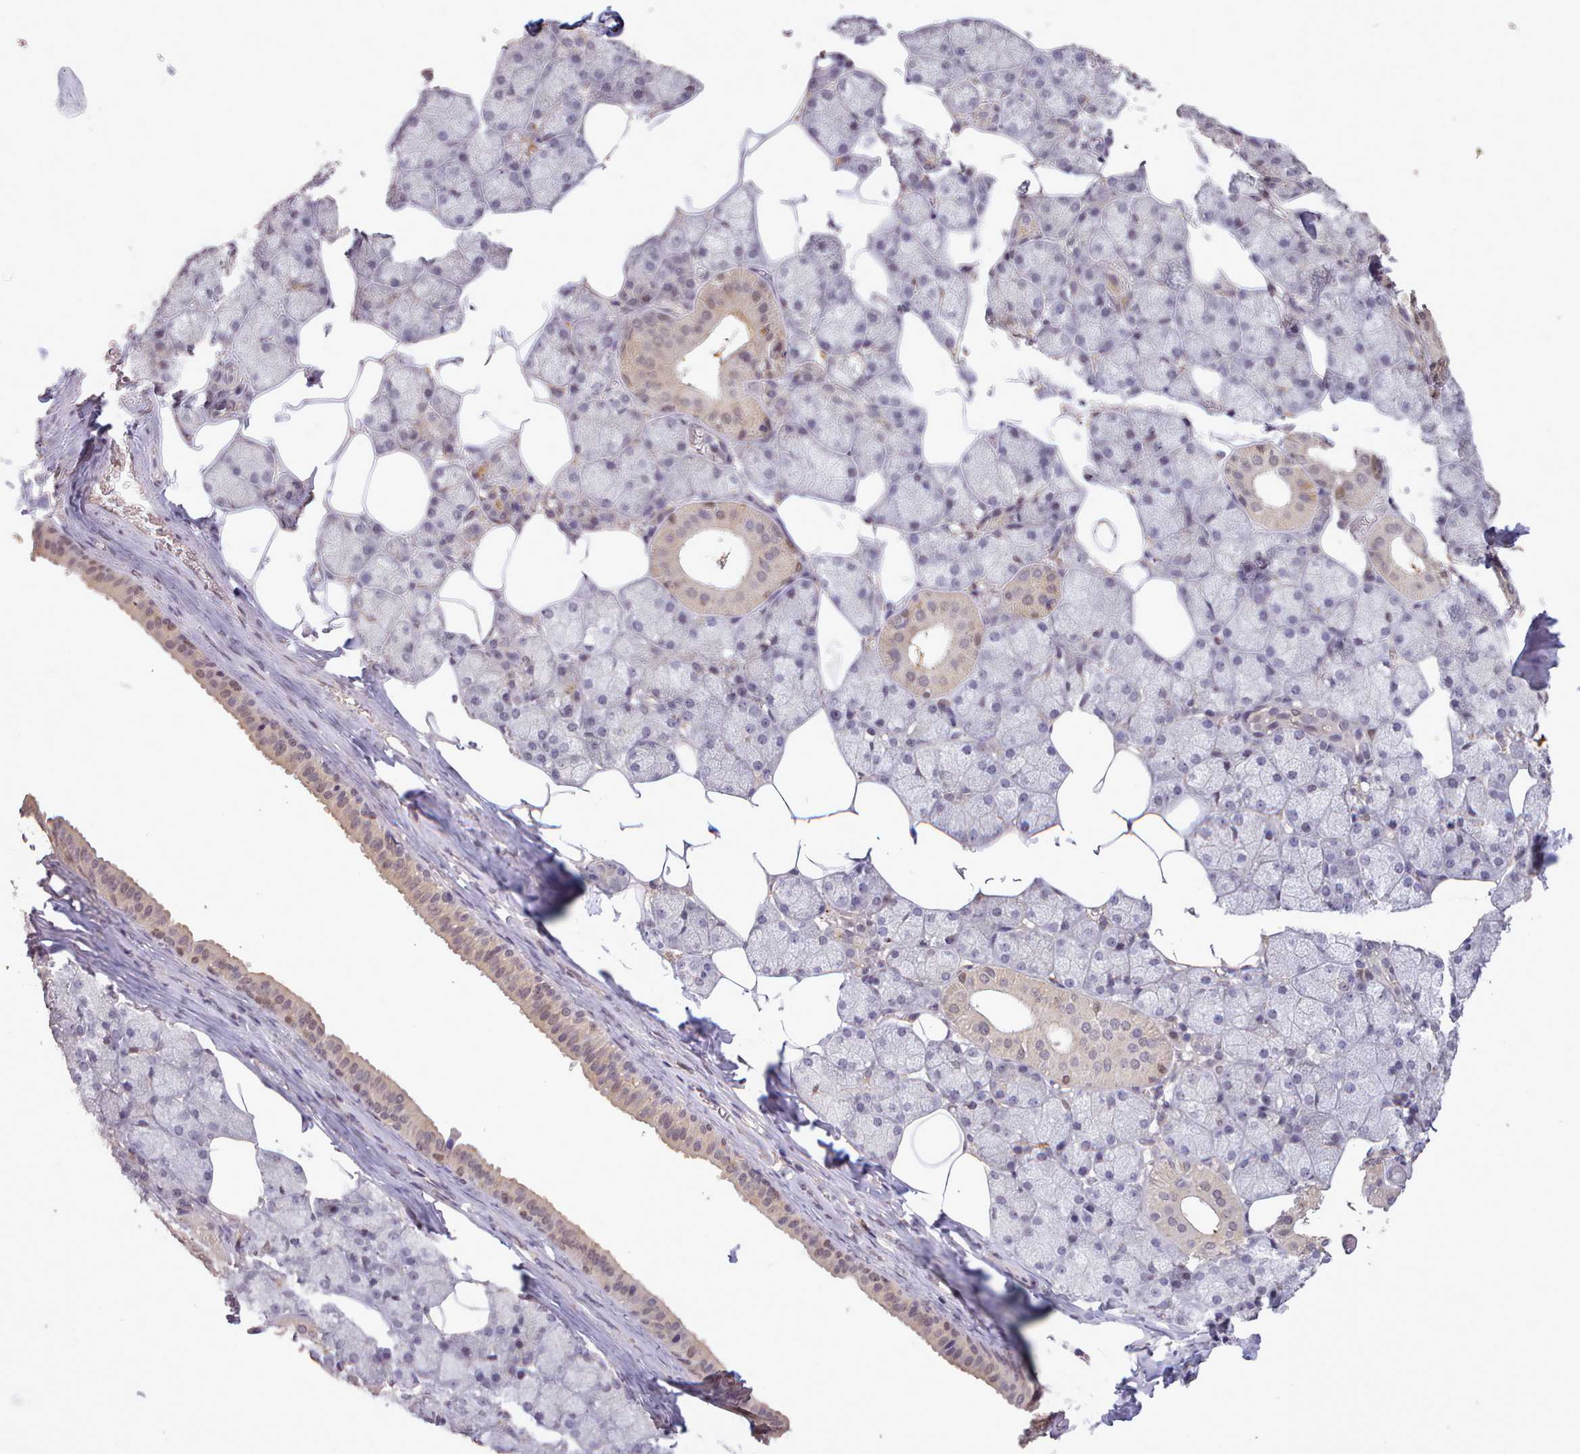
{"staining": {"intensity": "weak", "quantity": "<25%", "location": "cytoplasmic/membranous,nuclear"}, "tissue": "salivary gland", "cell_type": "Glandular cells", "image_type": "normal", "snomed": [{"axis": "morphology", "description": "Normal tissue, NOS"}, {"axis": "topography", "description": "Salivary gland"}], "caption": "High power microscopy image of an immunohistochemistry (IHC) micrograph of unremarkable salivary gland, revealing no significant staining in glandular cells.", "gene": "ARL17A", "patient": {"sex": "male", "age": 62}}